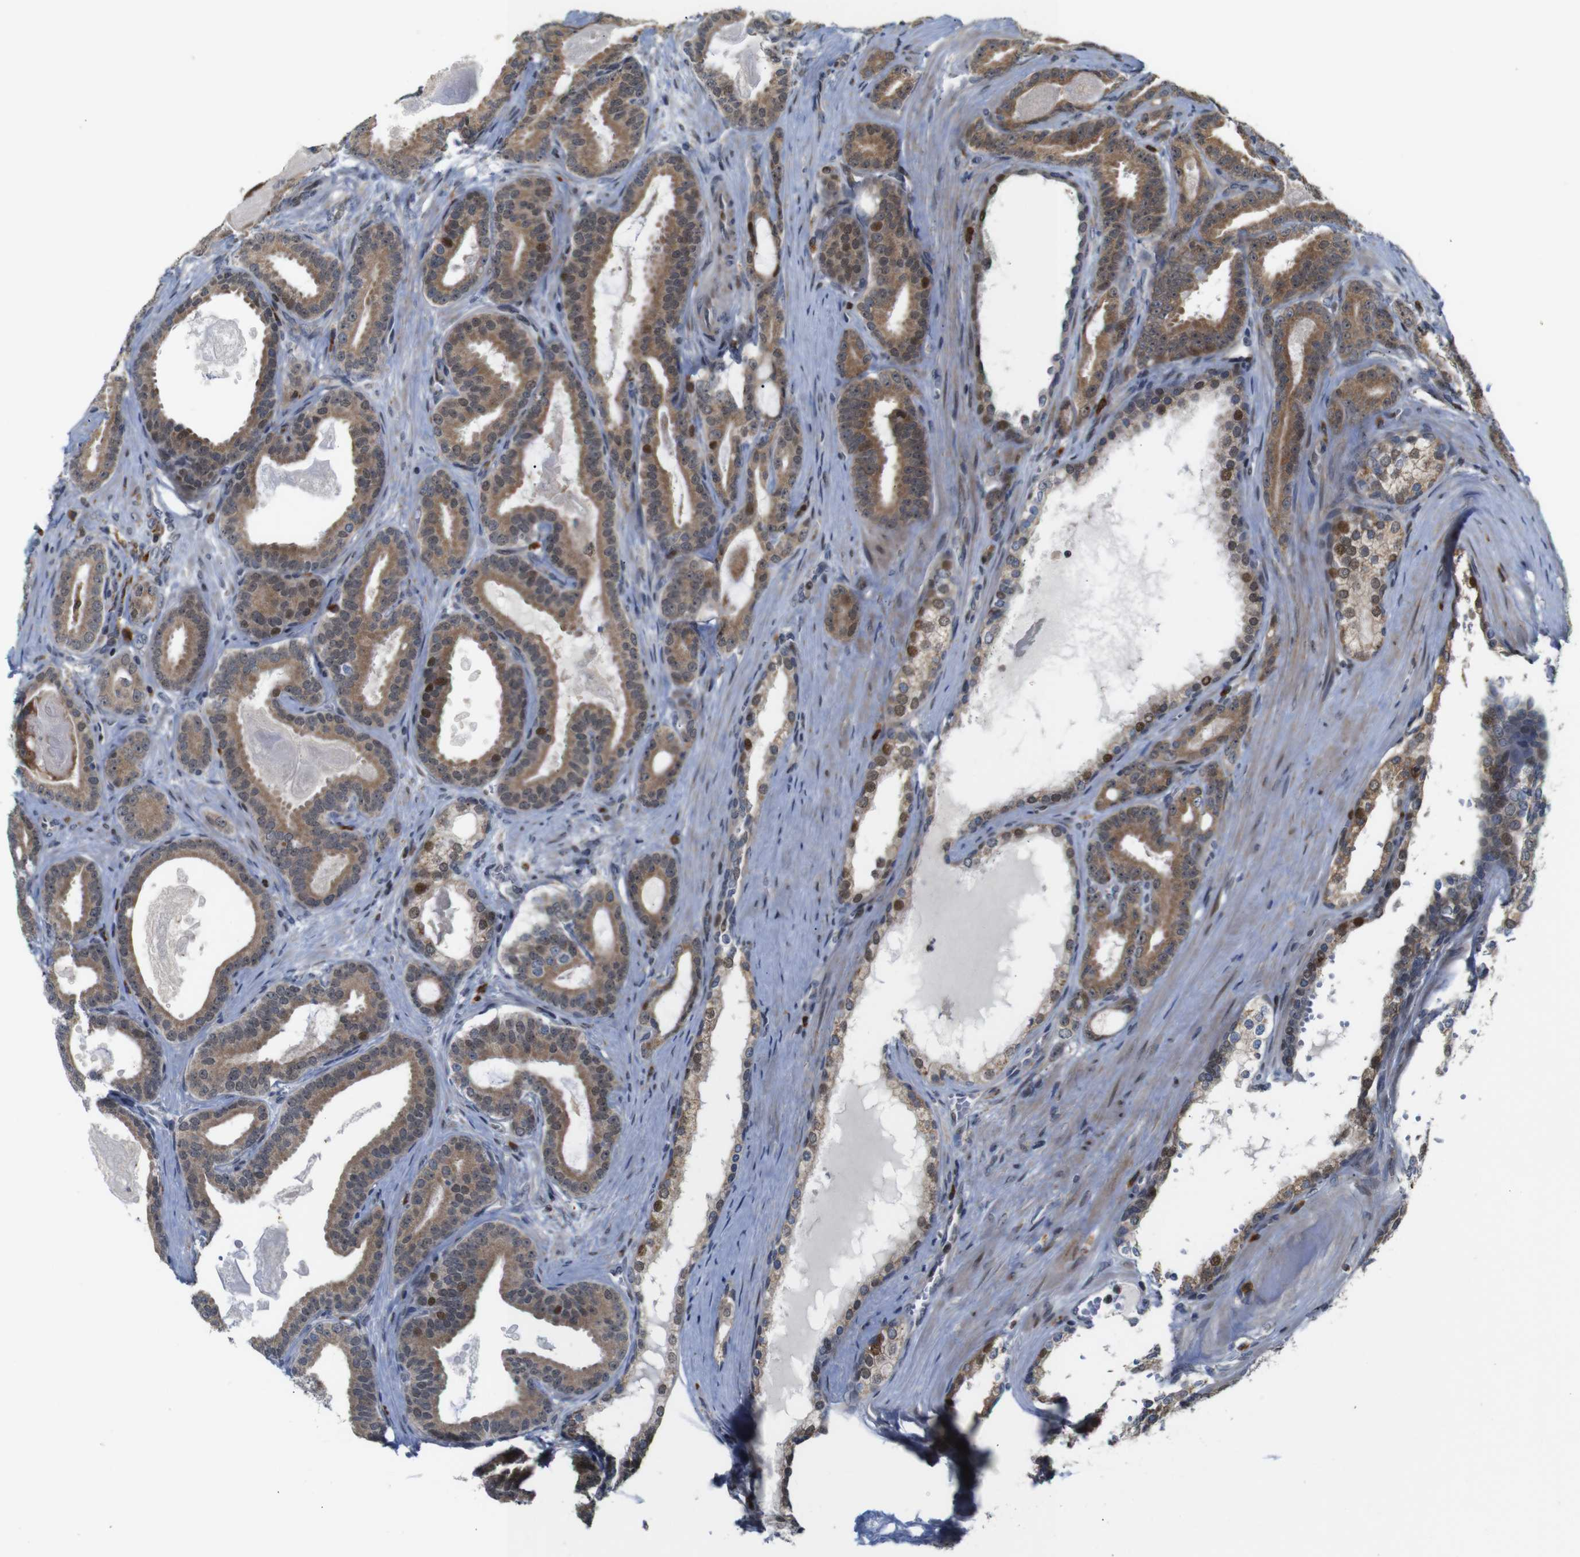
{"staining": {"intensity": "moderate", "quantity": ">75%", "location": "cytoplasmic/membranous"}, "tissue": "prostate cancer", "cell_type": "Tumor cells", "image_type": "cancer", "snomed": [{"axis": "morphology", "description": "Adenocarcinoma, High grade"}, {"axis": "topography", "description": "Prostate"}], "caption": "This micrograph shows adenocarcinoma (high-grade) (prostate) stained with immunohistochemistry (IHC) to label a protein in brown. The cytoplasmic/membranous of tumor cells show moderate positivity for the protein. Nuclei are counter-stained blue.", "gene": "PTPN1", "patient": {"sex": "male", "age": 60}}